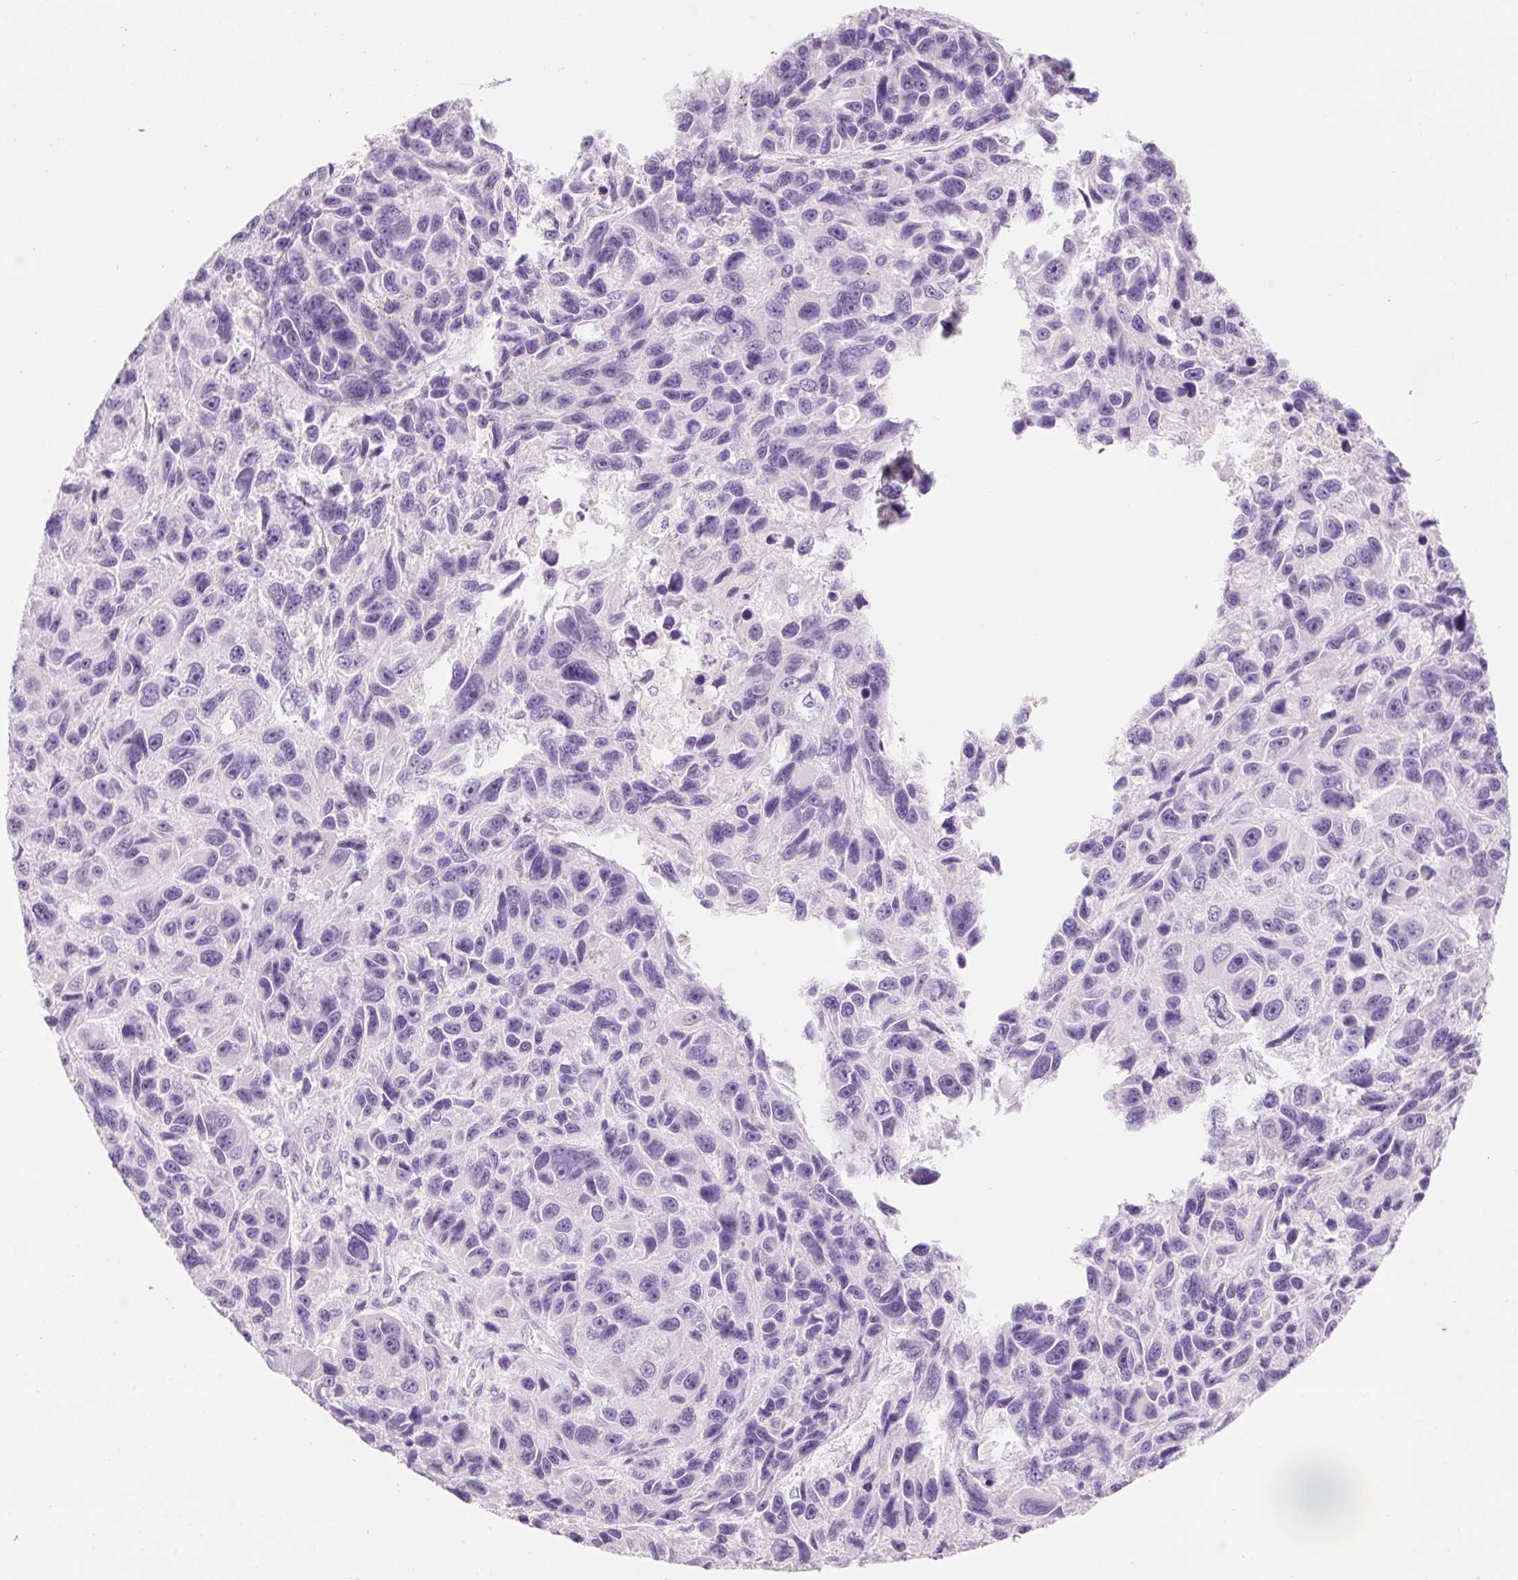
{"staining": {"intensity": "negative", "quantity": "none", "location": "none"}, "tissue": "melanoma", "cell_type": "Tumor cells", "image_type": "cancer", "snomed": [{"axis": "morphology", "description": "Malignant melanoma, NOS"}, {"axis": "topography", "description": "Skin"}], "caption": "Tumor cells show no significant positivity in melanoma.", "gene": "MFAP4", "patient": {"sex": "male", "age": 53}}